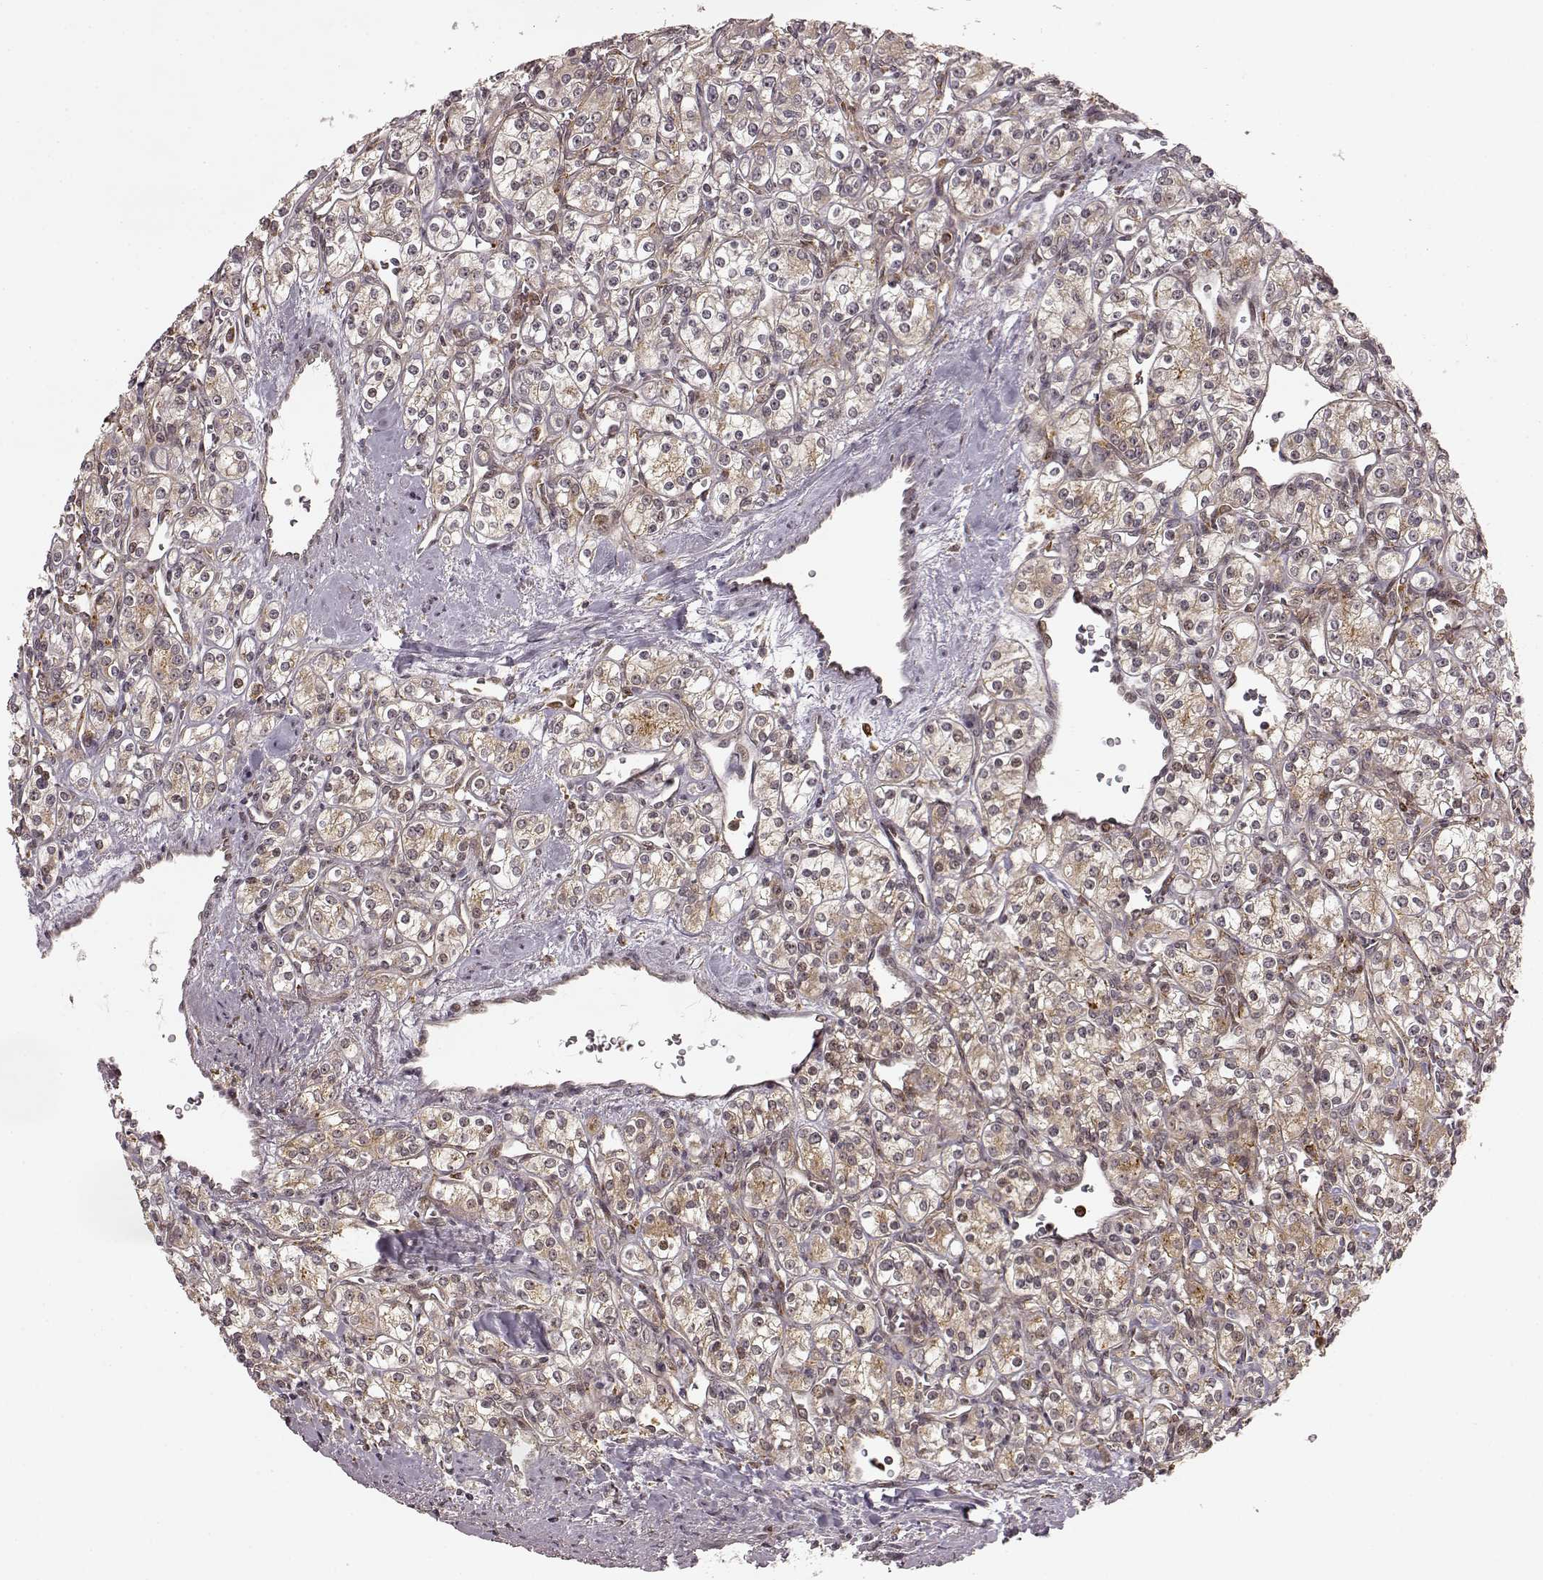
{"staining": {"intensity": "moderate", "quantity": "25%-75%", "location": "cytoplasmic/membranous,nuclear"}, "tissue": "renal cancer", "cell_type": "Tumor cells", "image_type": "cancer", "snomed": [{"axis": "morphology", "description": "Adenocarcinoma, NOS"}, {"axis": "topography", "description": "Kidney"}], "caption": "Immunohistochemical staining of renal adenocarcinoma exhibits moderate cytoplasmic/membranous and nuclear protein positivity in about 25%-75% of tumor cells.", "gene": "SLC12A9", "patient": {"sex": "male", "age": 77}}